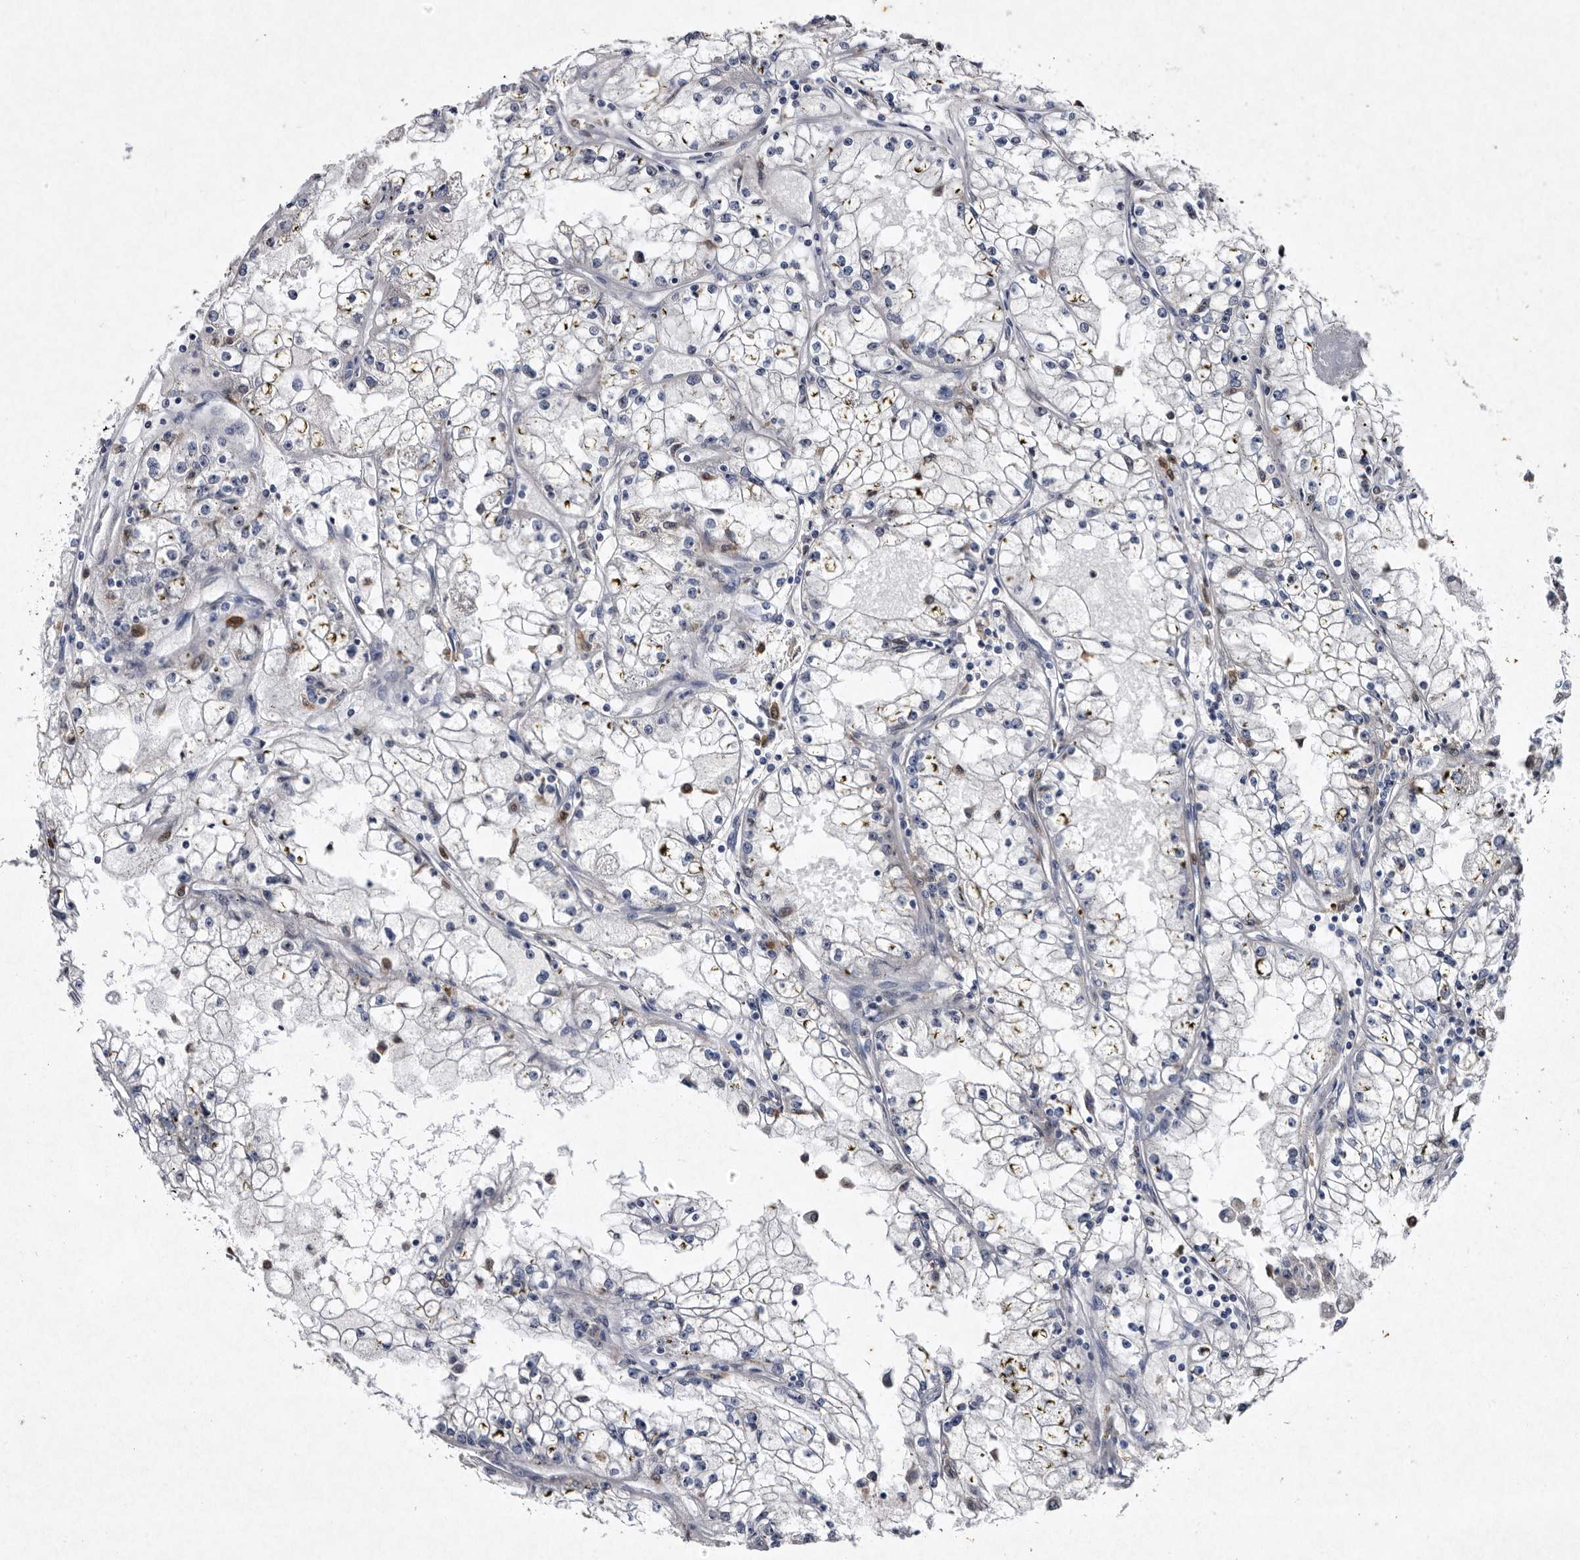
{"staining": {"intensity": "negative", "quantity": "none", "location": "none"}, "tissue": "renal cancer", "cell_type": "Tumor cells", "image_type": "cancer", "snomed": [{"axis": "morphology", "description": "Adenocarcinoma, NOS"}, {"axis": "topography", "description": "Kidney"}], "caption": "A histopathology image of human renal adenocarcinoma is negative for staining in tumor cells.", "gene": "SERPINB8", "patient": {"sex": "male", "age": 56}}